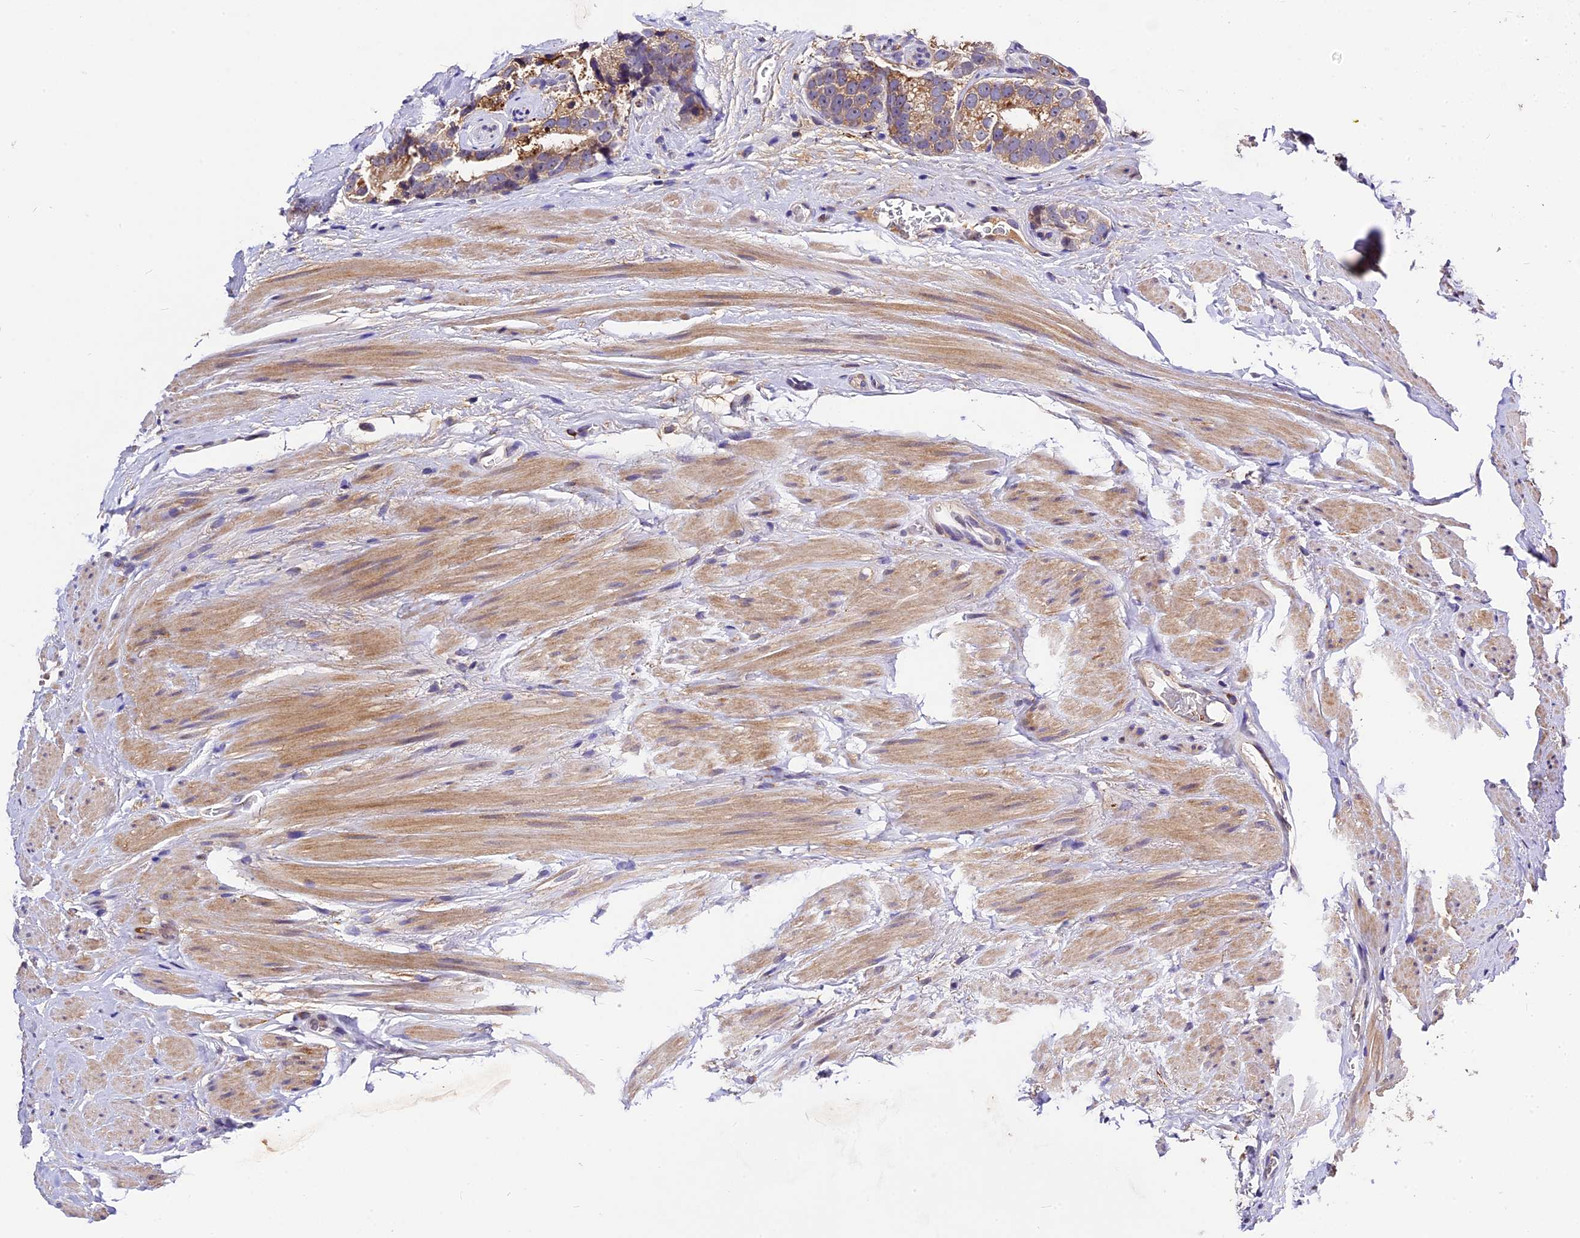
{"staining": {"intensity": "moderate", "quantity": "<25%", "location": "cytoplasmic/membranous"}, "tissue": "prostate cancer", "cell_type": "Tumor cells", "image_type": "cancer", "snomed": [{"axis": "morphology", "description": "Adenocarcinoma, High grade"}, {"axis": "topography", "description": "Prostate"}], "caption": "Approximately <25% of tumor cells in prostate cancer display moderate cytoplasmic/membranous protein expression as visualized by brown immunohistochemical staining.", "gene": "CILP2", "patient": {"sex": "male", "age": 56}}